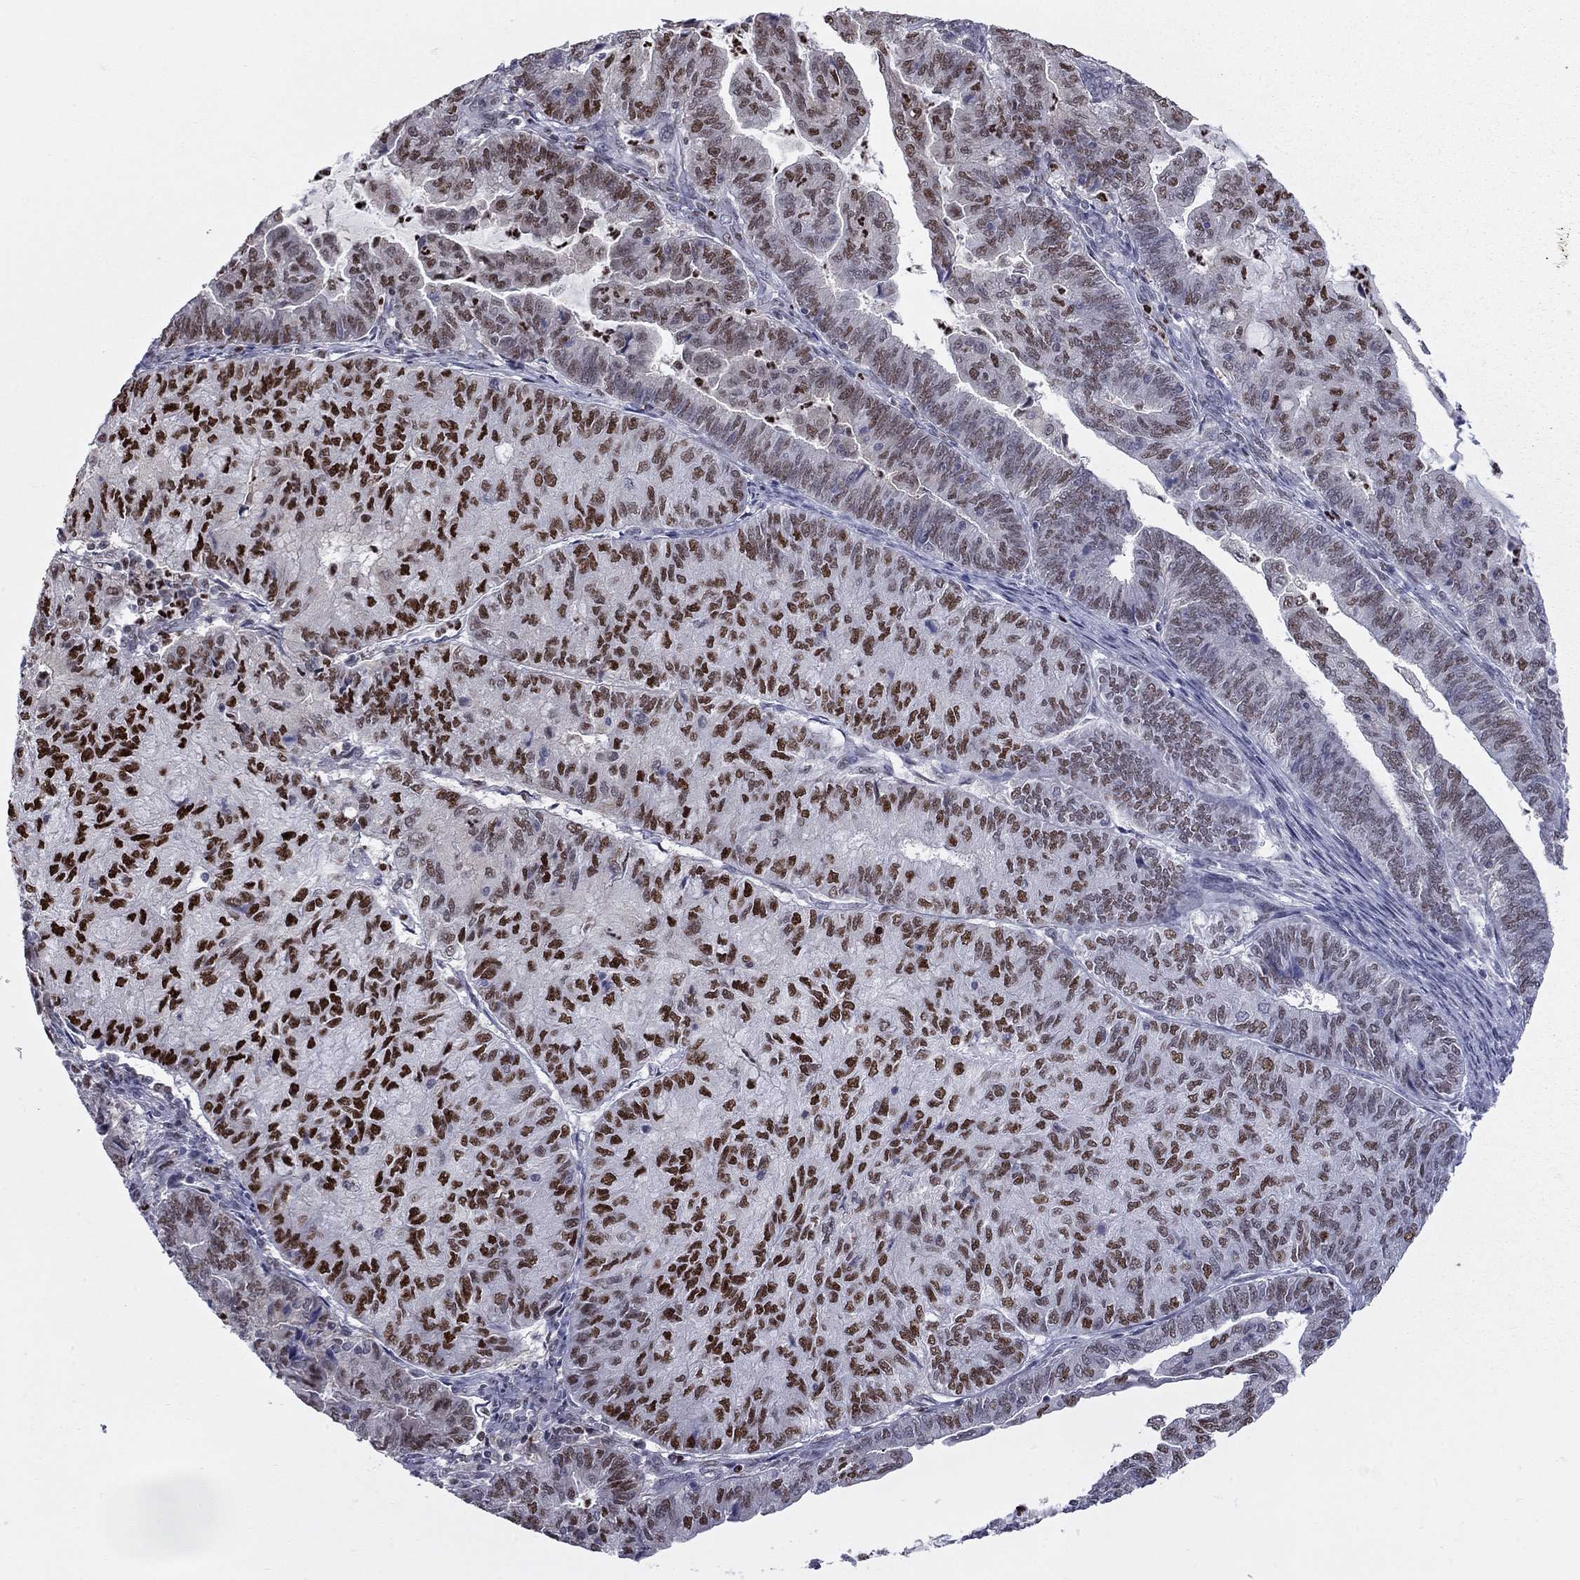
{"staining": {"intensity": "strong", "quantity": "25%-75%", "location": "nuclear"}, "tissue": "endometrial cancer", "cell_type": "Tumor cells", "image_type": "cancer", "snomed": [{"axis": "morphology", "description": "Adenocarcinoma, NOS"}, {"axis": "topography", "description": "Endometrium"}], "caption": "Endometrial cancer stained with IHC demonstrates strong nuclear expression in approximately 25%-75% of tumor cells.", "gene": "PCGF3", "patient": {"sex": "female", "age": 82}}